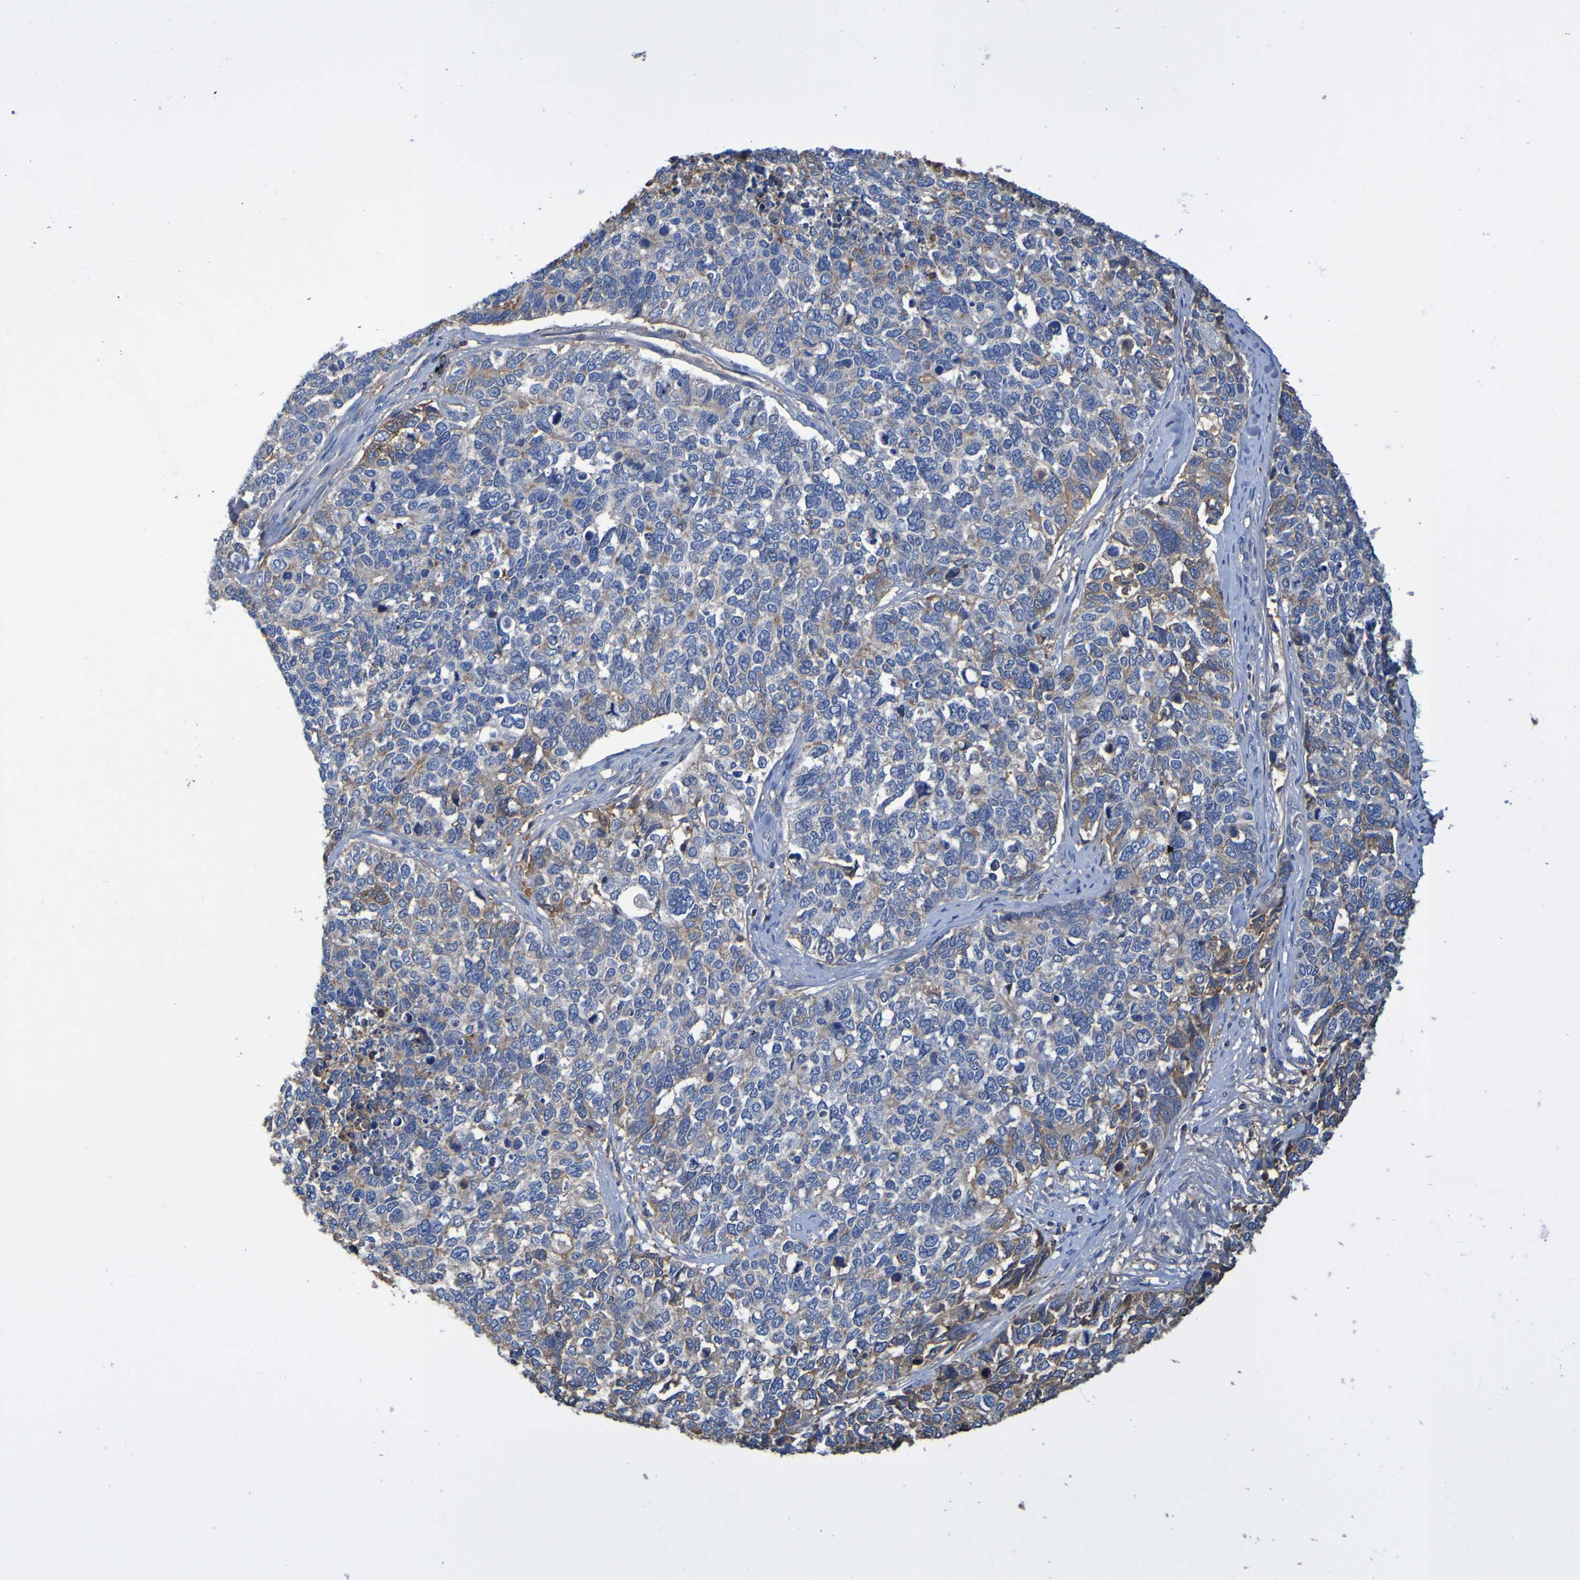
{"staining": {"intensity": "moderate", "quantity": "25%-75%", "location": "cytoplasmic/membranous"}, "tissue": "cervical cancer", "cell_type": "Tumor cells", "image_type": "cancer", "snomed": [{"axis": "morphology", "description": "Squamous cell carcinoma, NOS"}, {"axis": "topography", "description": "Cervix"}], "caption": "Immunohistochemical staining of human cervical cancer shows medium levels of moderate cytoplasmic/membranous expression in about 25%-75% of tumor cells. The staining was performed using DAB, with brown indicating positive protein expression. Nuclei are stained blue with hematoxylin.", "gene": "GAB3", "patient": {"sex": "female", "age": 63}}